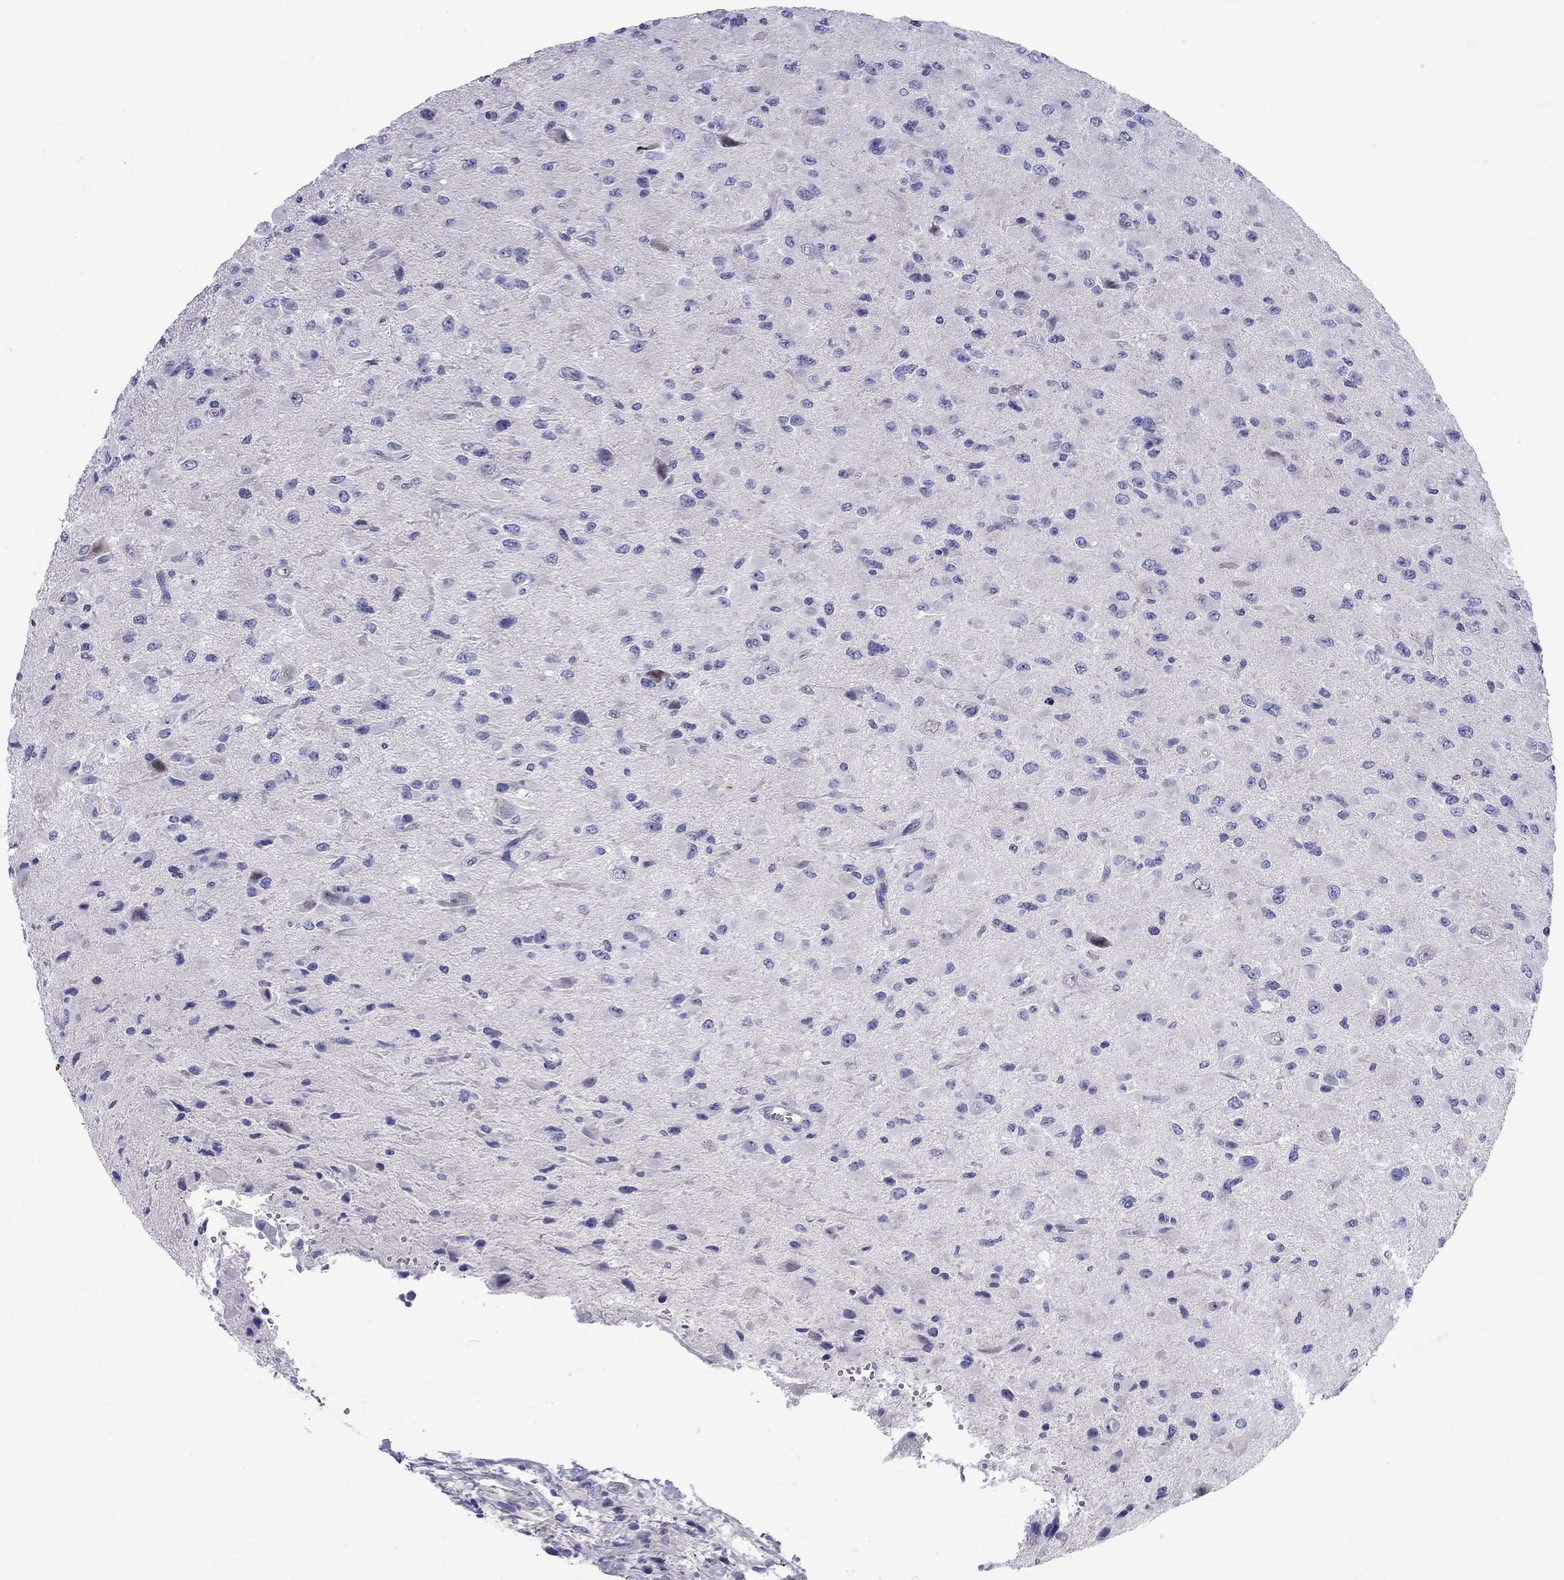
{"staining": {"intensity": "negative", "quantity": "none", "location": "none"}, "tissue": "glioma", "cell_type": "Tumor cells", "image_type": "cancer", "snomed": [{"axis": "morphology", "description": "Glioma, malignant, High grade"}, {"axis": "topography", "description": "Cerebral cortex"}], "caption": "The image reveals no significant positivity in tumor cells of malignant glioma (high-grade). Brightfield microscopy of immunohistochemistry stained with DAB (3,3'-diaminobenzidine) (brown) and hematoxylin (blue), captured at high magnification.", "gene": "CMYA5", "patient": {"sex": "male", "age": 35}}